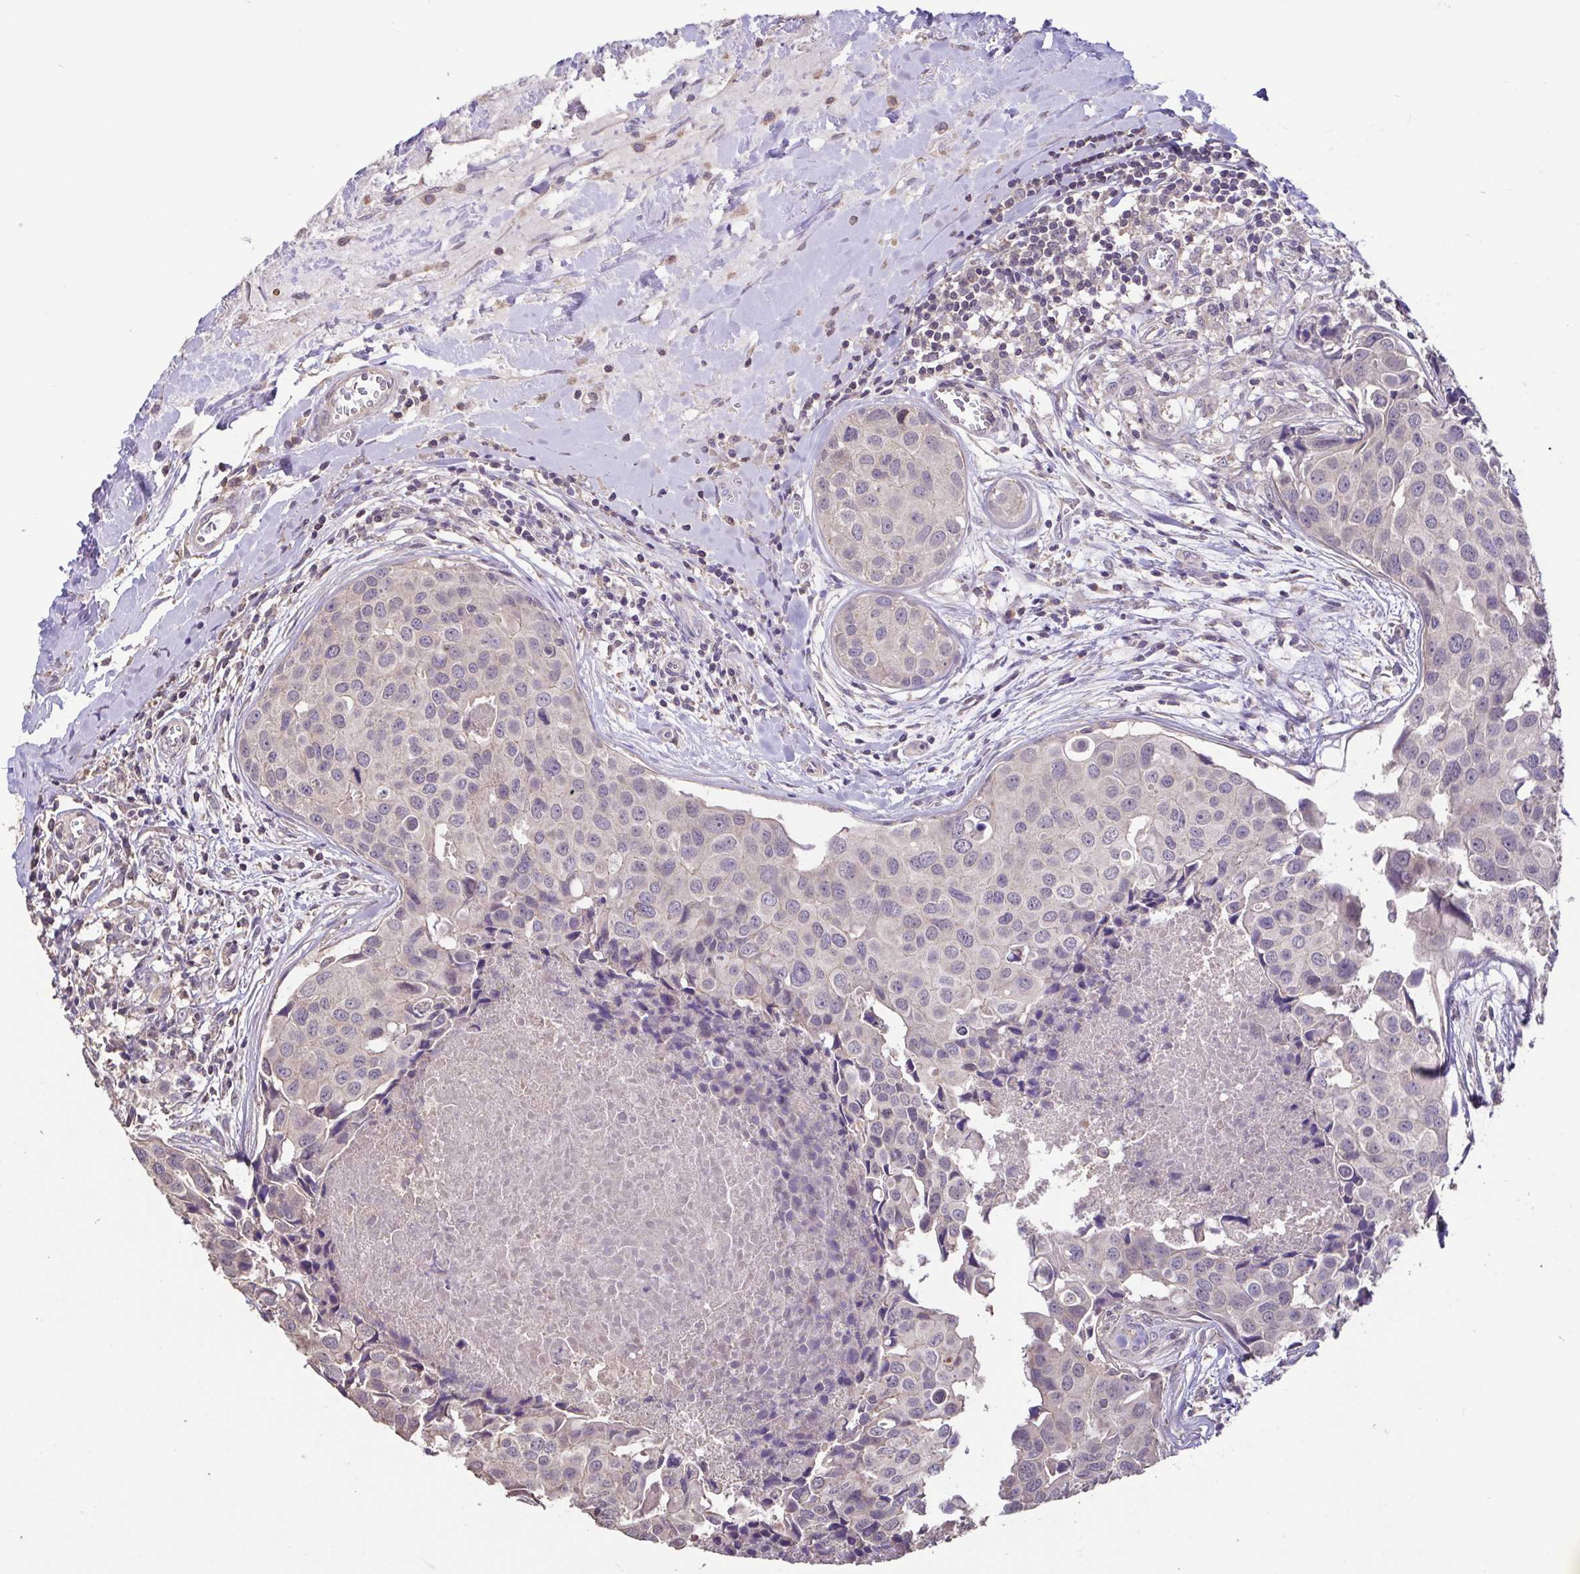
{"staining": {"intensity": "negative", "quantity": "none", "location": "none"}, "tissue": "breast cancer", "cell_type": "Tumor cells", "image_type": "cancer", "snomed": [{"axis": "morphology", "description": "Duct carcinoma"}, {"axis": "topography", "description": "Breast"}], "caption": "Tumor cells show no significant positivity in breast cancer.", "gene": "ACTRT2", "patient": {"sex": "female", "age": 24}}